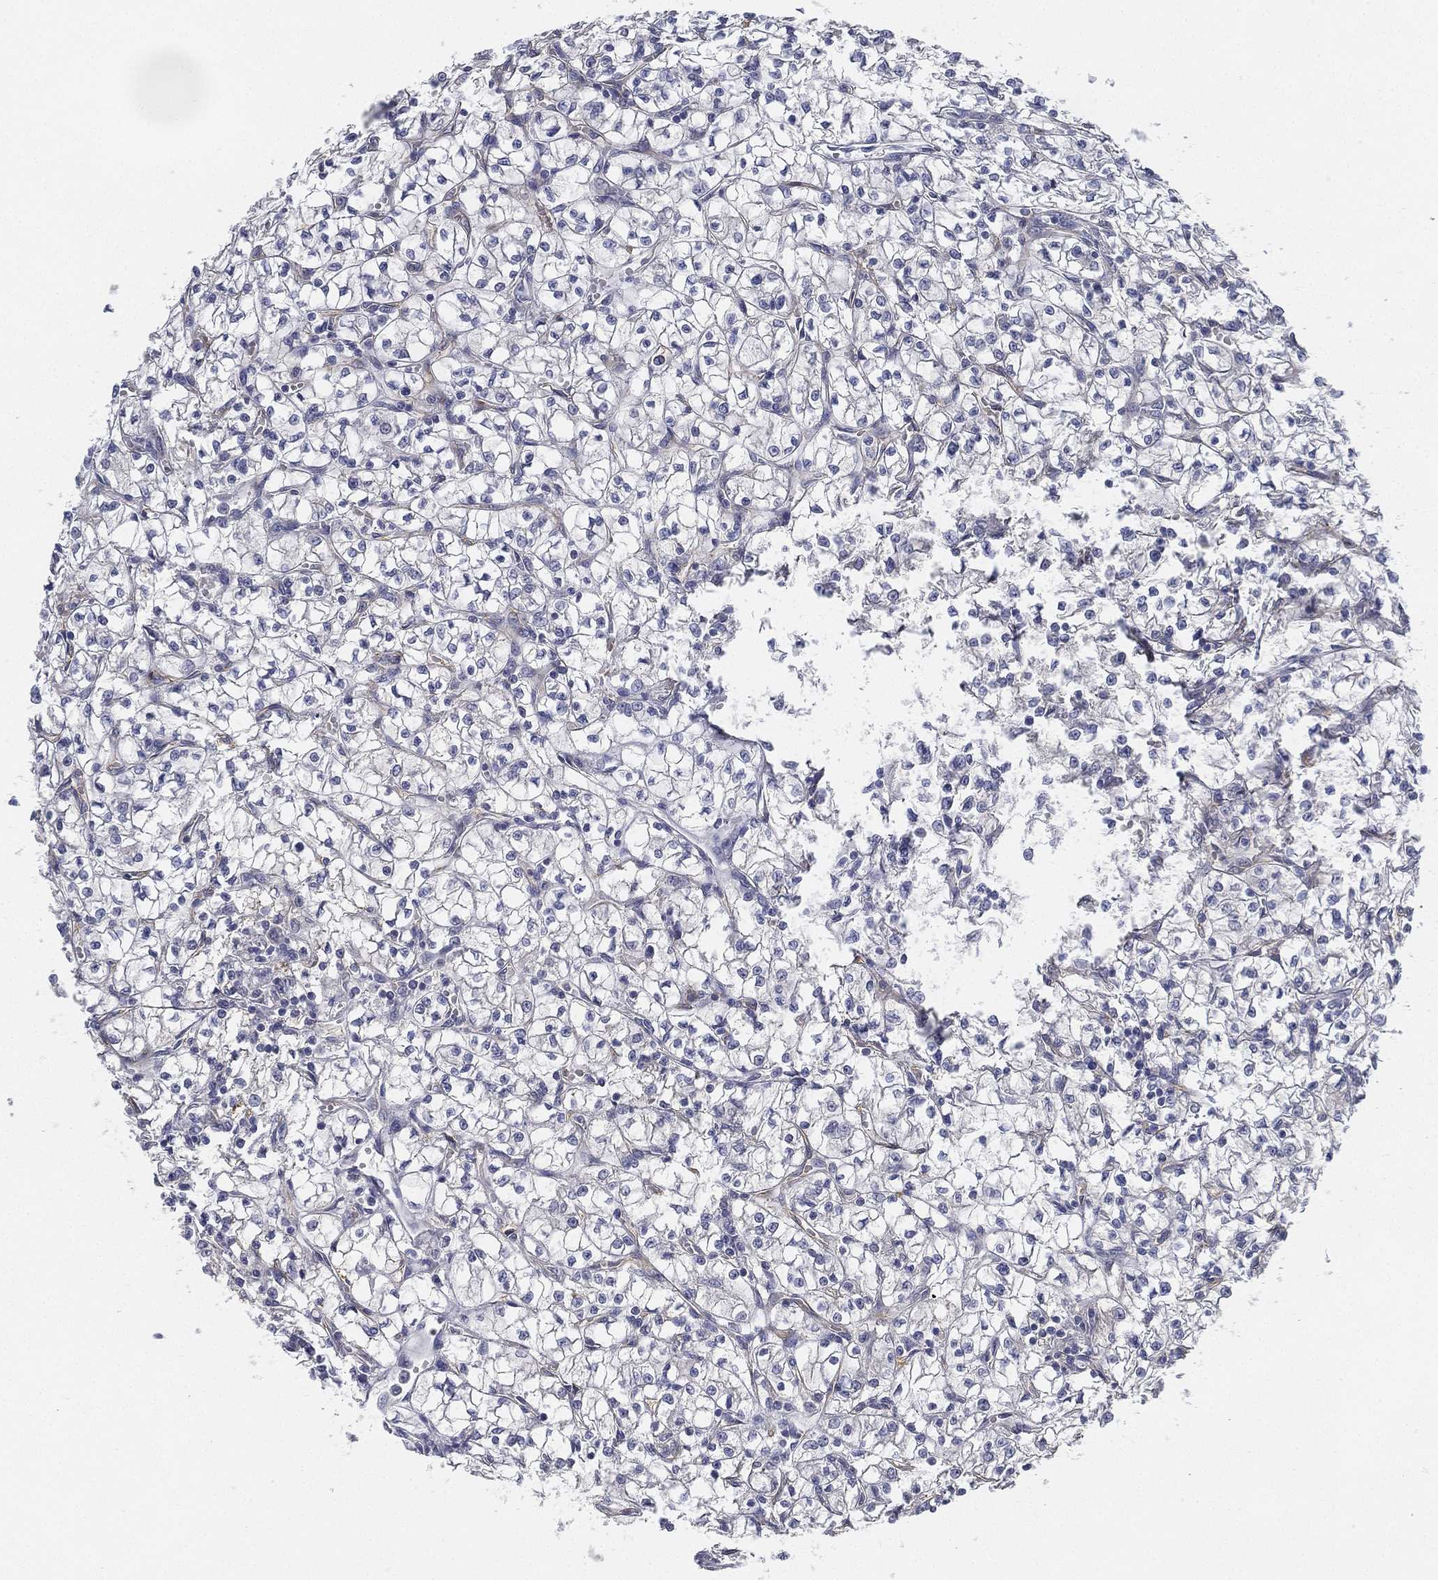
{"staining": {"intensity": "negative", "quantity": "none", "location": "none"}, "tissue": "renal cancer", "cell_type": "Tumor cells", "image_type": "cancer", "snomed": [{"axis": "morphology", "description": "Adenocarcinoma, NOS"}, {"axis": "topography", "description": "Kidney"}], "caption": "A micrograph of renal cancer stained for a protein reveals no brown staining in tumor cells.", "gene": "C5orf46", "patient": {"sex": "female", "age": 64}}